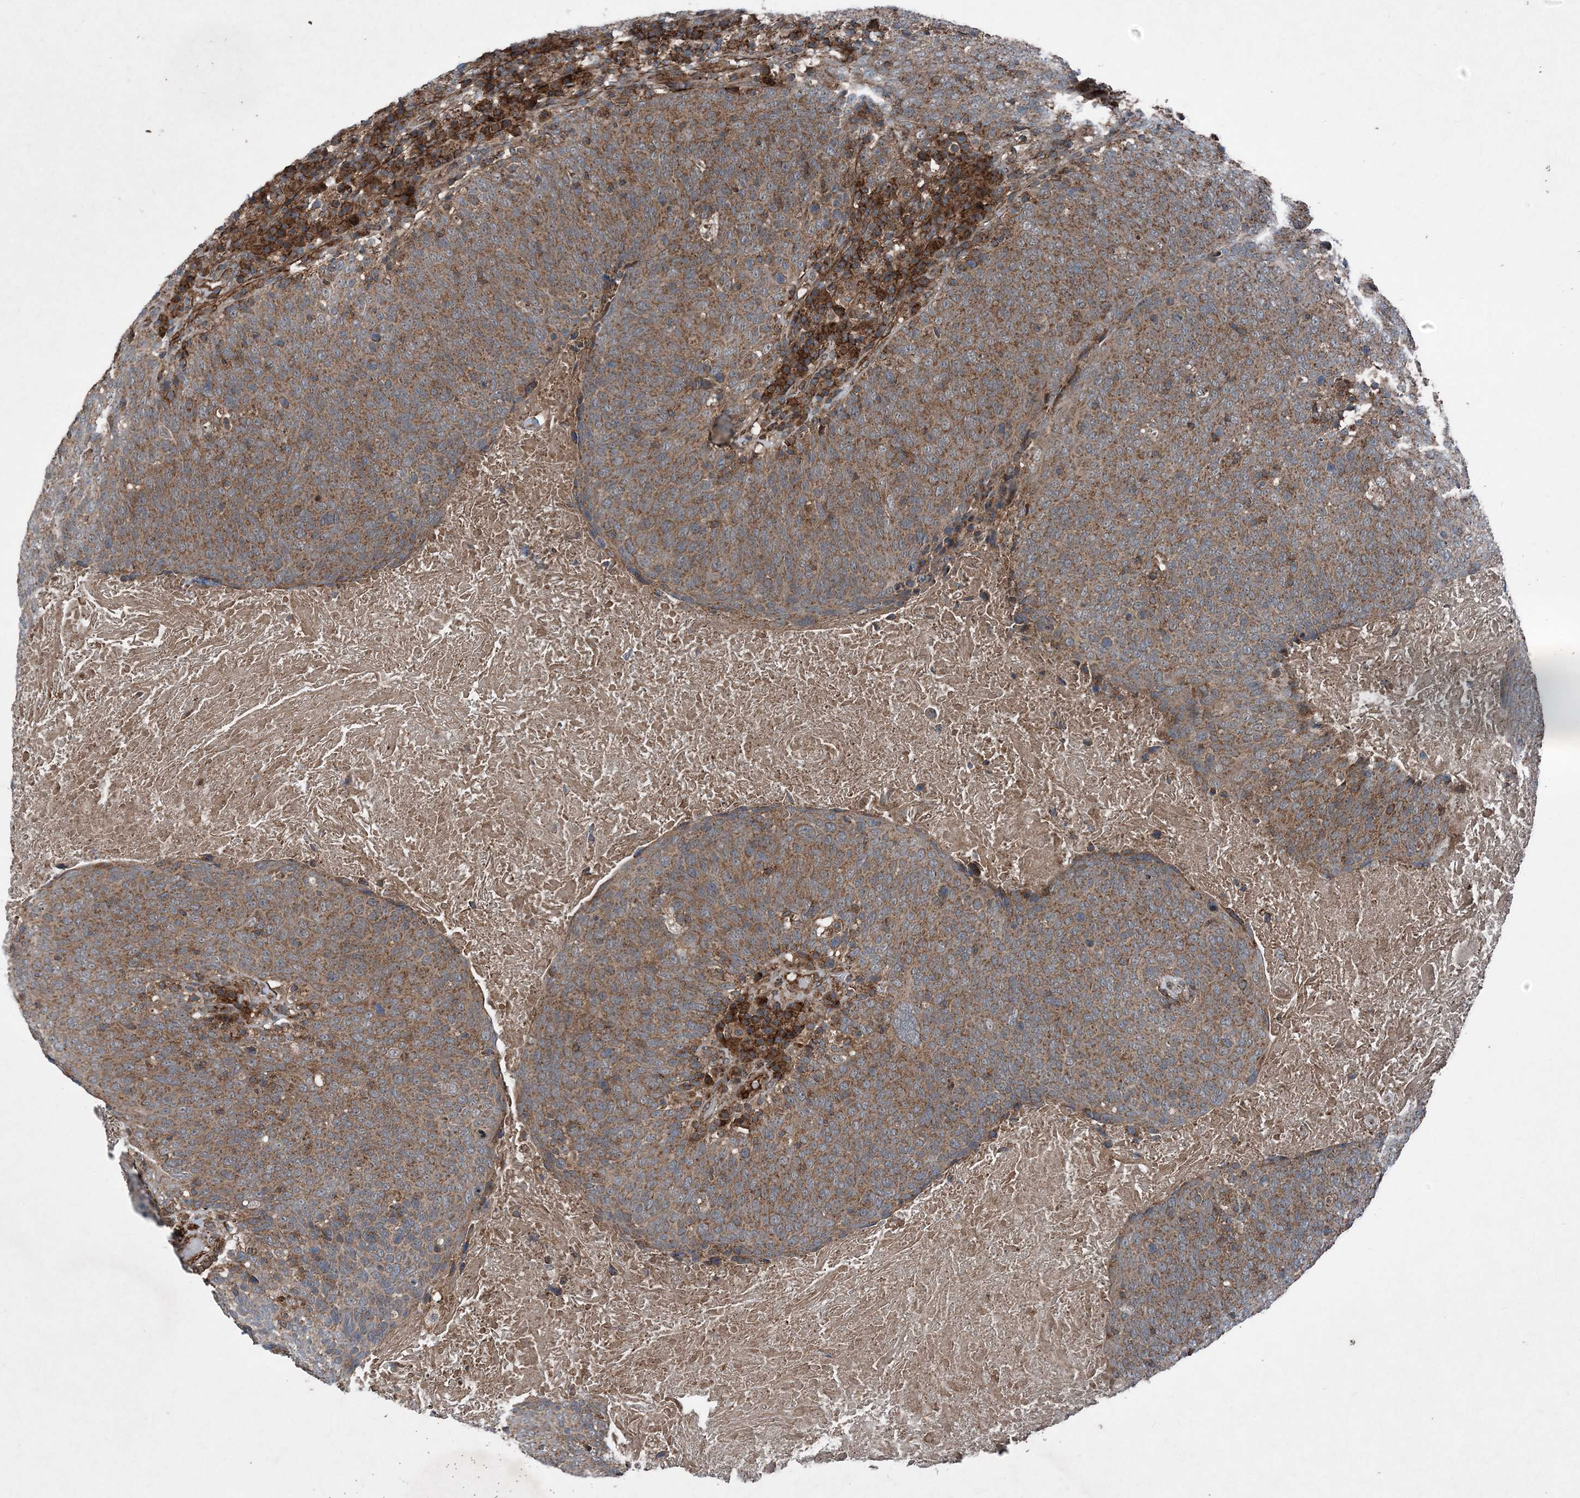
{"staining": {"intensity": "moderate", "quantity": ">75%", "location": "cytoplasmic/membranous"}, "tissue": "head and neck cancer", "cell_type": "Tumor cells", "image_type": "cancer", "snomed": [{"axis": "morphology", "description": "Squamous cell carcinoma, NOS"}, {"axis": "morphology", "description": "Squamous cell carcinoma, metastatic, NOS"}, {"axis": "topography", "description": "Lymph node"}, {"axis": "topography", "description": "Head-Neck"}], "caption": "The immunohistochemical stain highlights moderate cytoplasmic/membranous expression in tumor cells of head and neck metastatic squamous cell carcinoma tissue.", "gene": "NDUFA2", "patient": {"sex": "male", "age": 62}}